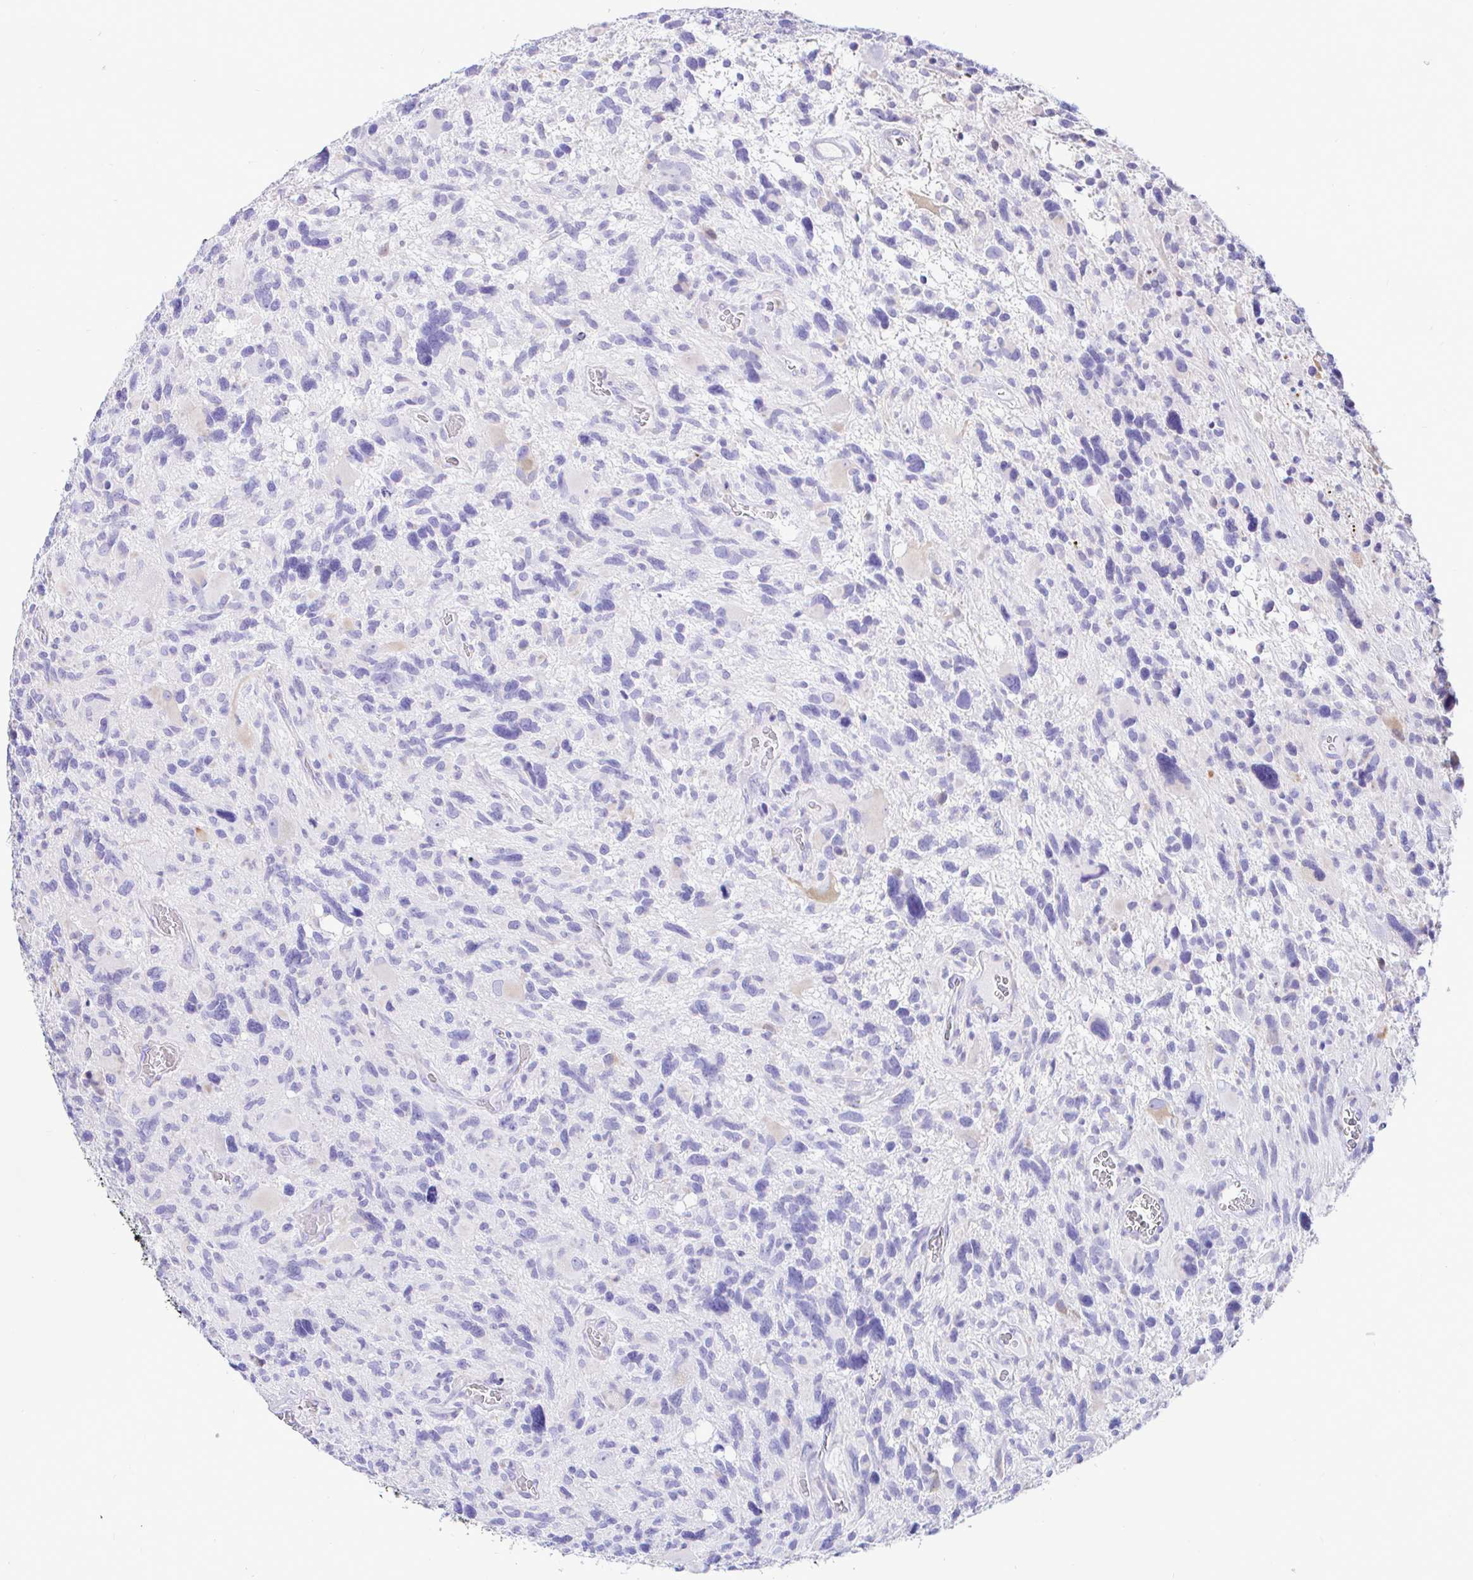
{"staining": {"intensity": "negative", "quantity": "none", "location": "none"}, "tissue": "glioma", "cell_type": "Tumor cells", "image_type": "cancer", "snomed": [{"axis": "morphology", "description": "Glioma, malignant, High grade"}, {"axis": "topography", "description": "Brain"}], "caption": "An immunohistochemistry (IHC) image of glioma is shown. There is no staining in tumor cells of glioma.", "gene": "CCDC62", "patient": {"sex": "male", "age": 49}}